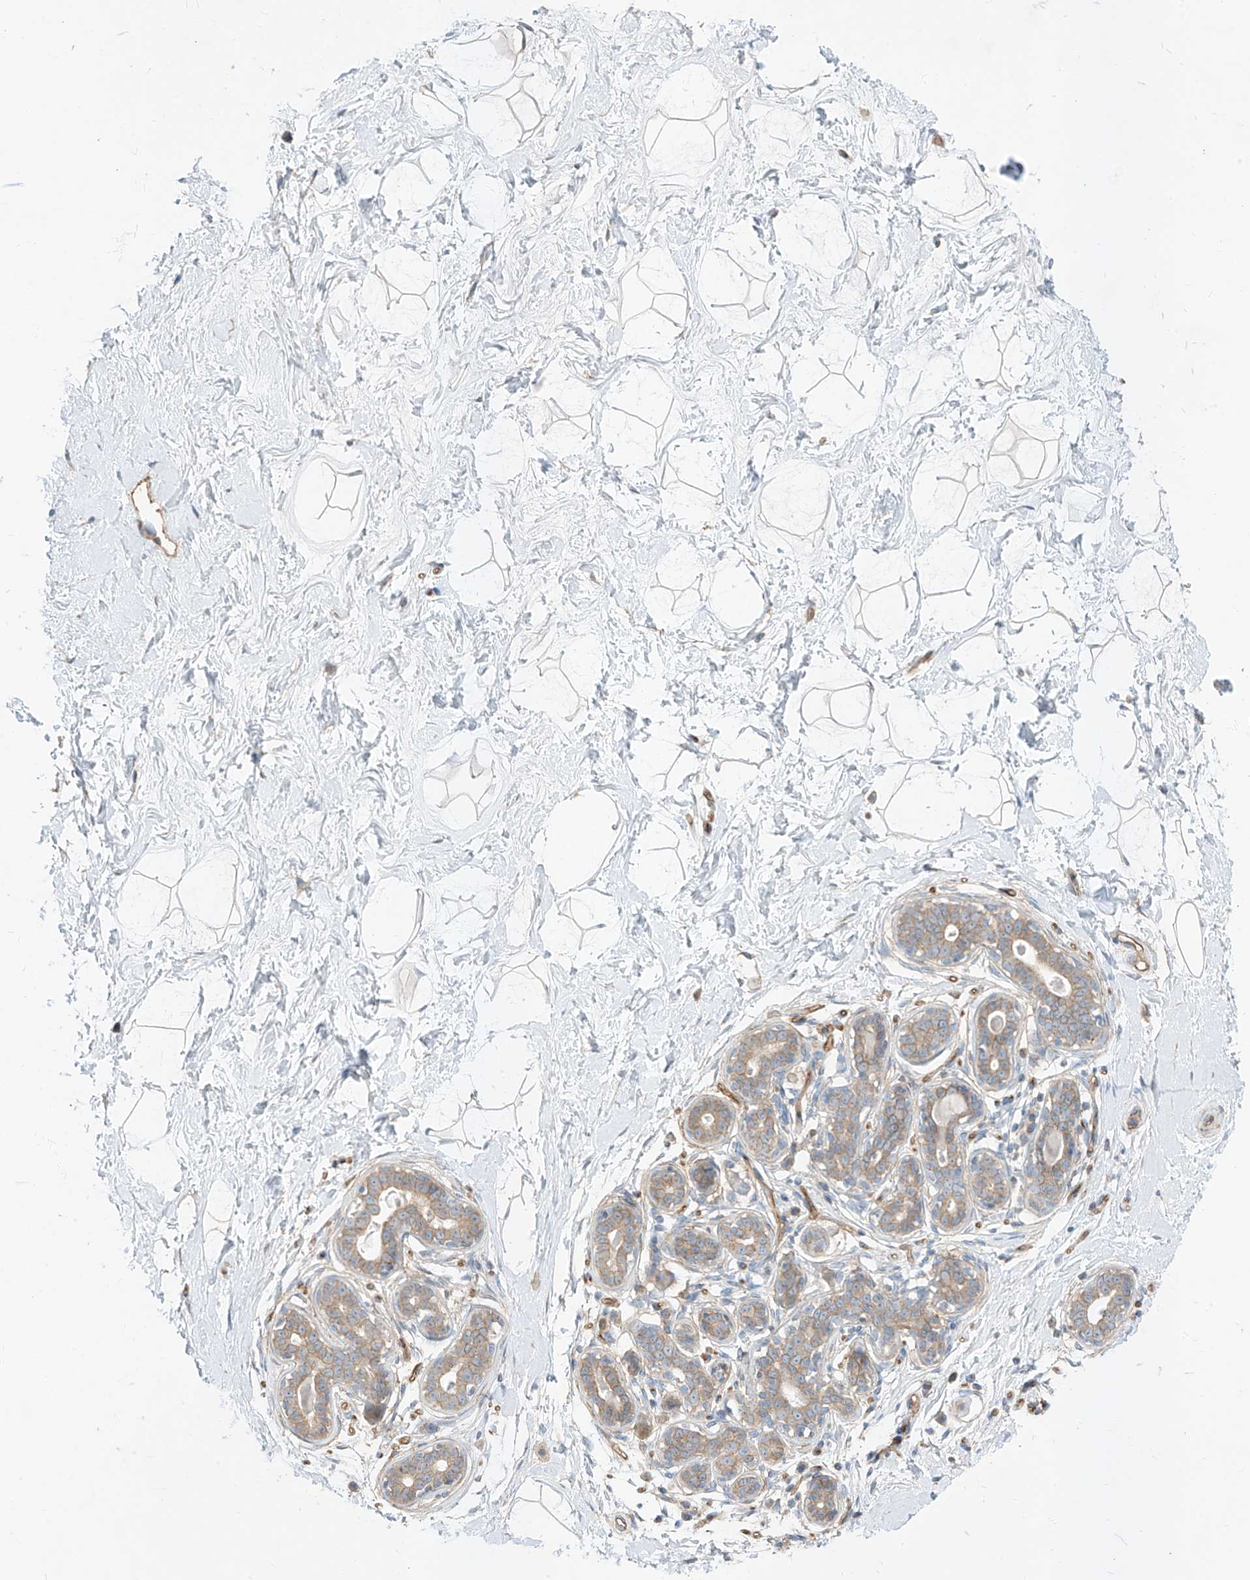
{"staining": {"intensity": "negative", "quantity": "none", "location": "none"}, "tissue": "breast", "cell_type": "Adipocytes", "image_type": "normal", "snomed": [{"axis": "morphology", "description": "Normal tissue, NOS"}, {"axis": "morphology", "description": "Adenoma, NOS"}, {"axis": "topography", "description": "Breast"}], "caption": "A histopathology image of breast stained for a protein shows no brown staining in adipocytes.", "gene": "EPHX4", "patient": {"sex": "female", "age": 23}}